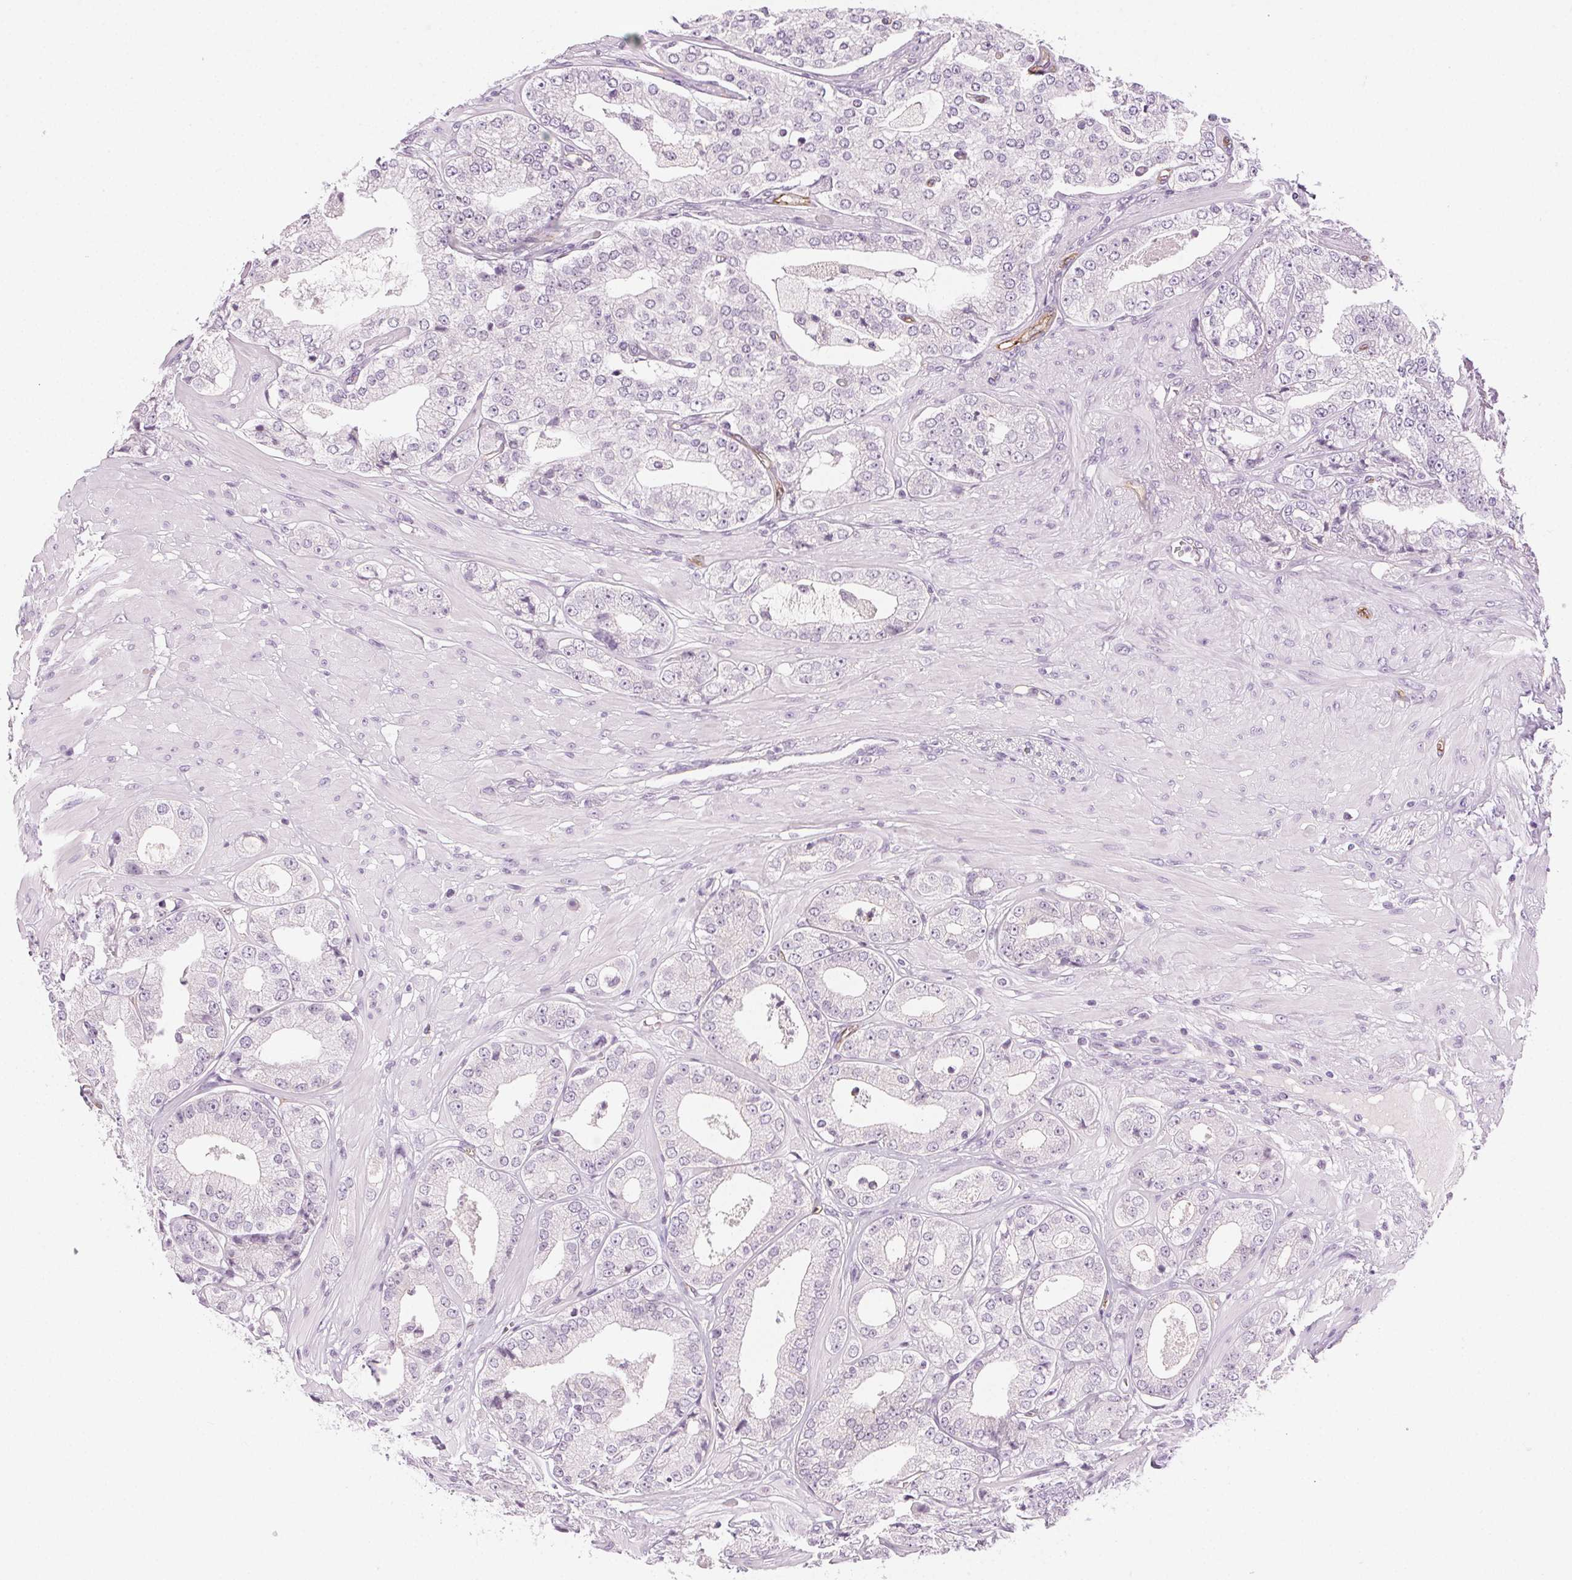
{"staining": {"intensity": "negative", "quantity": "none", "location": "none"}, "tissue": "prostate cancer", "cell_type": "Tumor cells", "image_type": "cancer", "snomed": [{"axis": "morphology", "description": "Adenocarcinoma, Low grade"}, {"axis": "topography", "description": "Prostate"}], "caption": "Immunohistochemical staining of prostate low-grade adenocarcinoma reveals no significant staining in tumor cells.", "gene": "AIF1L", "patient": {"sex": "male", "age": 60}}